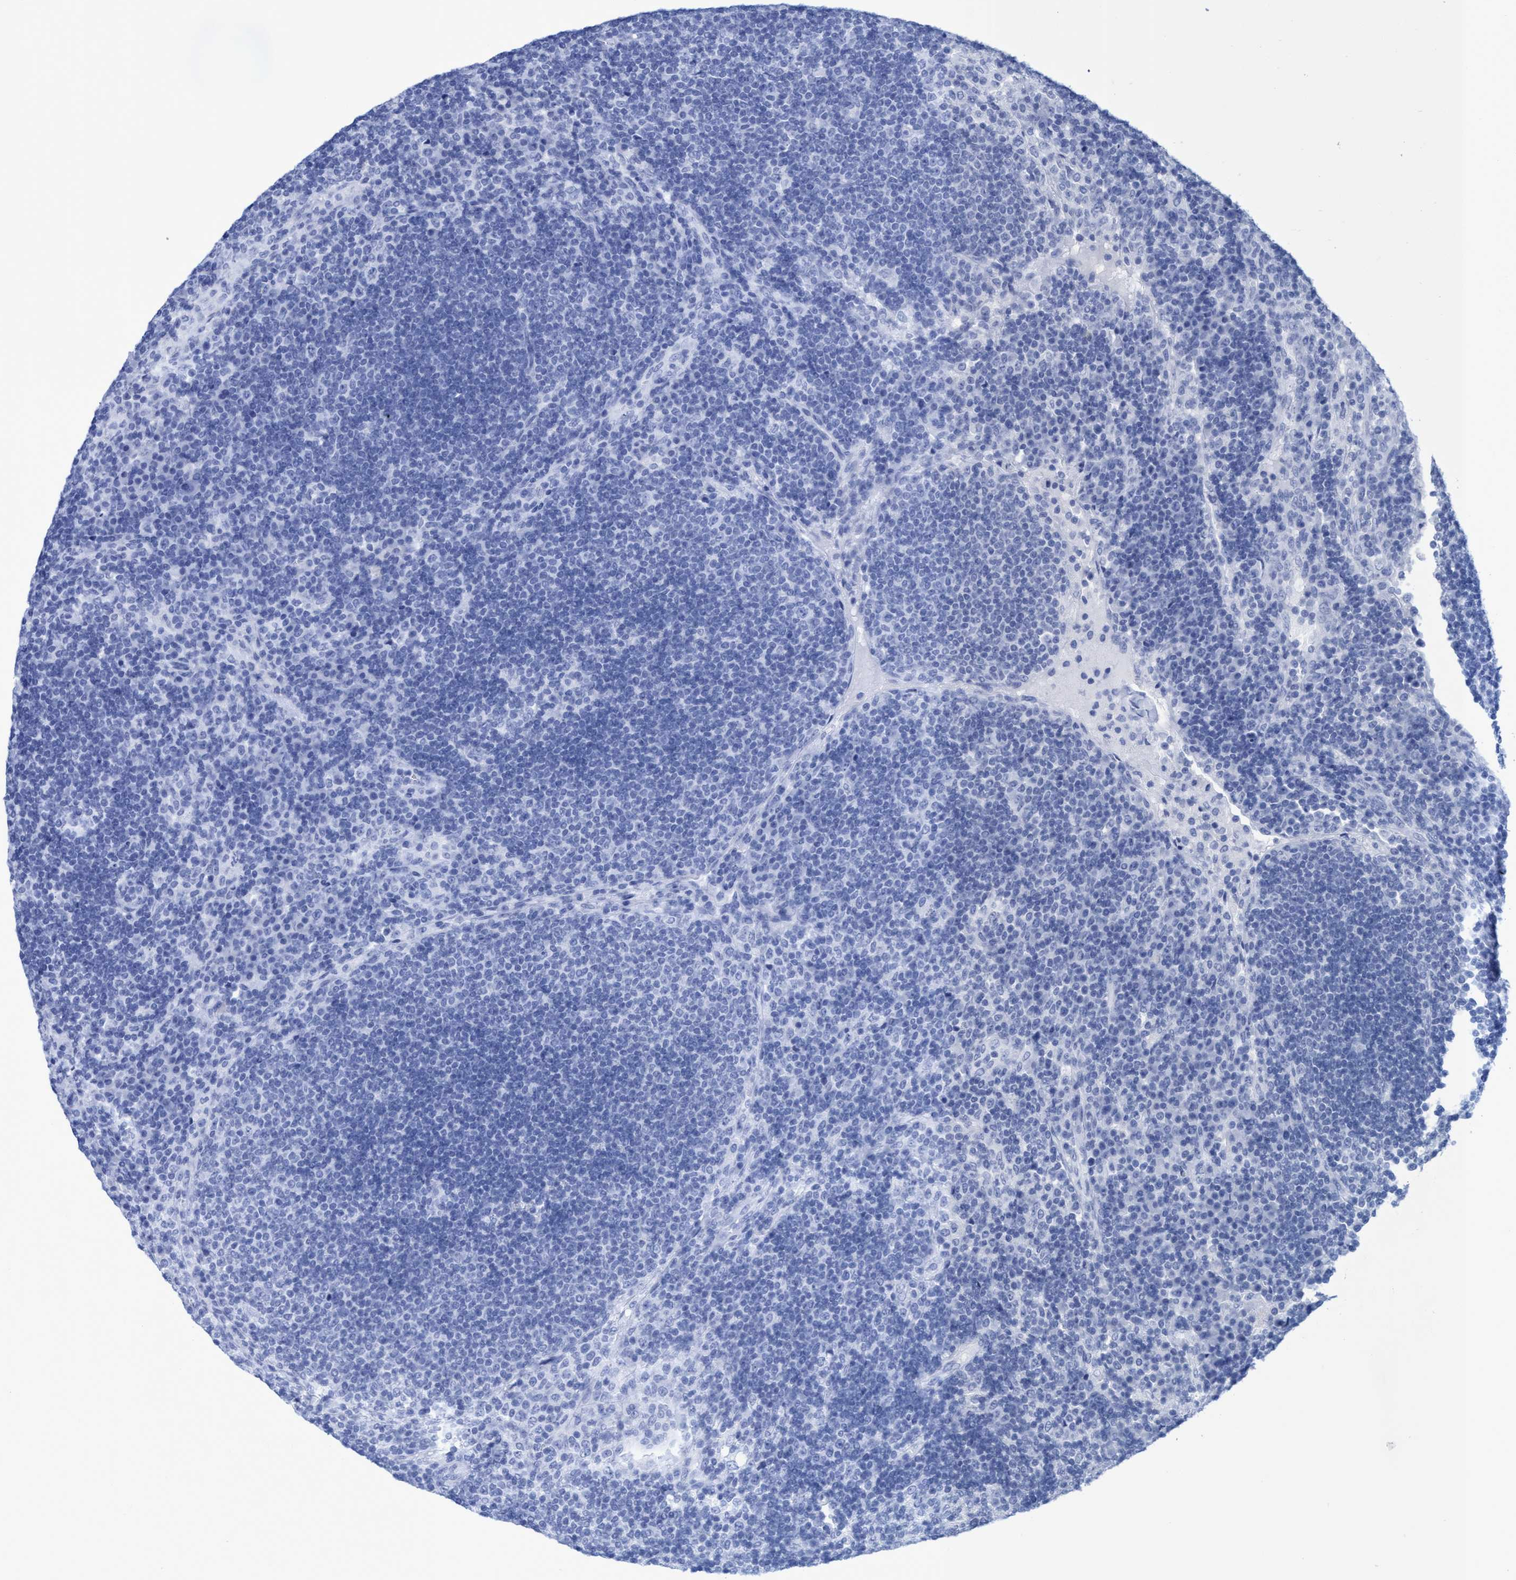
{"staining": {"intensity": "negative", "quantity": "none", "location": "none"}, "tissue": "lymph node", "cell_type": "Germinal center cells", "image_type": "normal", "snomed": [{"axis": "morphology", "description": "Normal tissue, NOS"}, {"axis": "topography", "description": "Lymph node"}], "caption": "This micrograph is of unremarkable lymph node stained with IHC to label a protein in brown with the nuclei are counter-stained blue. There is no positivity in germinal center cells.", "gene": "INSL6", "patient": {"sex": "female", "age": 53}}